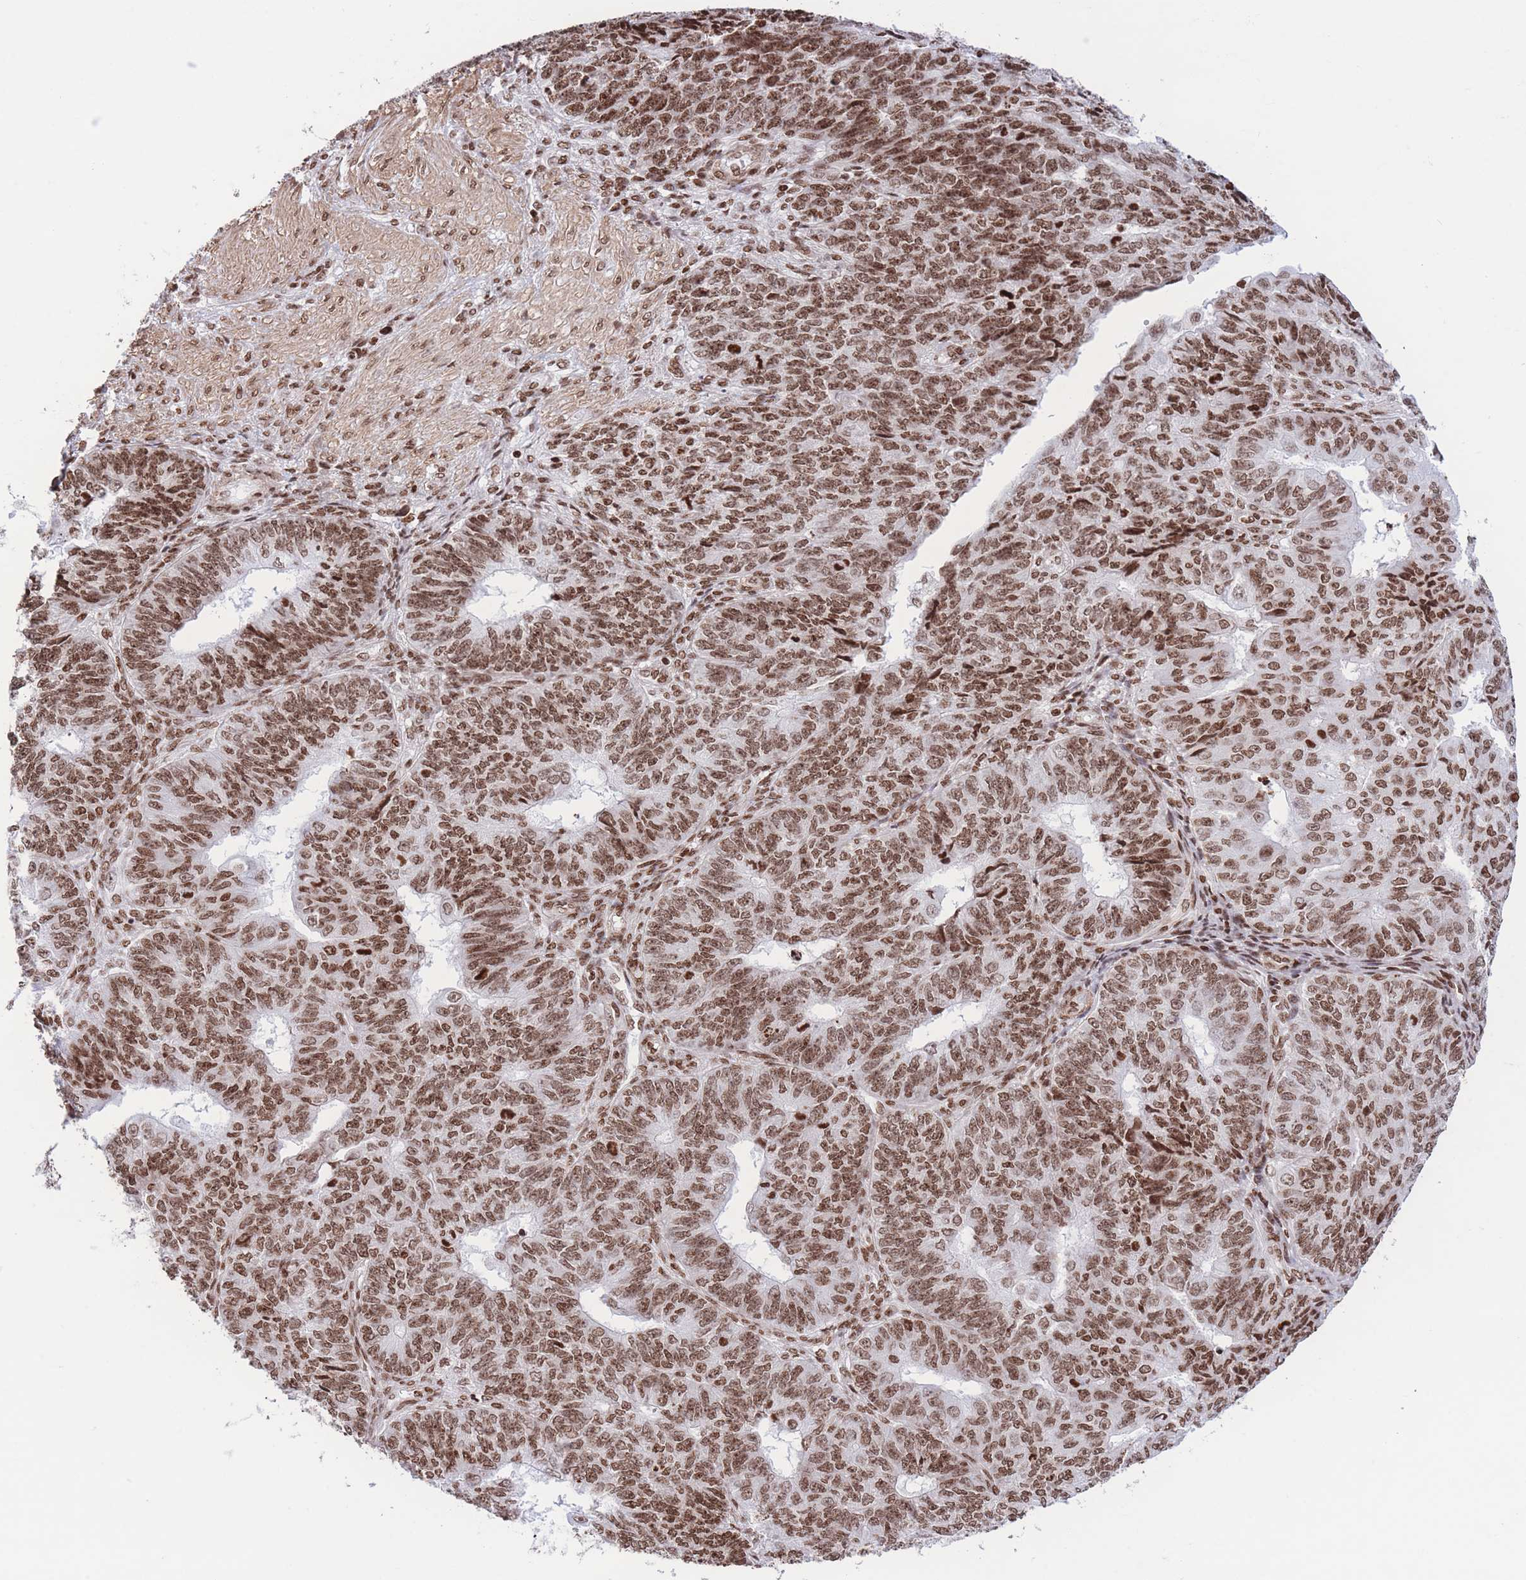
{"staining": {"intensity": "moderate", "quantity": ">75%", "location": "nuclear"}, "tissue": "endometrial cancer", "cell_type": "Tumor cells", "image_type": "cancer", "snomed": [{"axis": "morphology", "description": "Adenocarcinoma, NOS"}, {"axis": "topography", "description": "Endometrium"}], "caption": "Tumor cells reveal moderate nuclear staining in about >75% of cells in endometrial adenocarcinoma.", "gene": "H2BC11", "patient": {"sex": "female", "age": 32}}